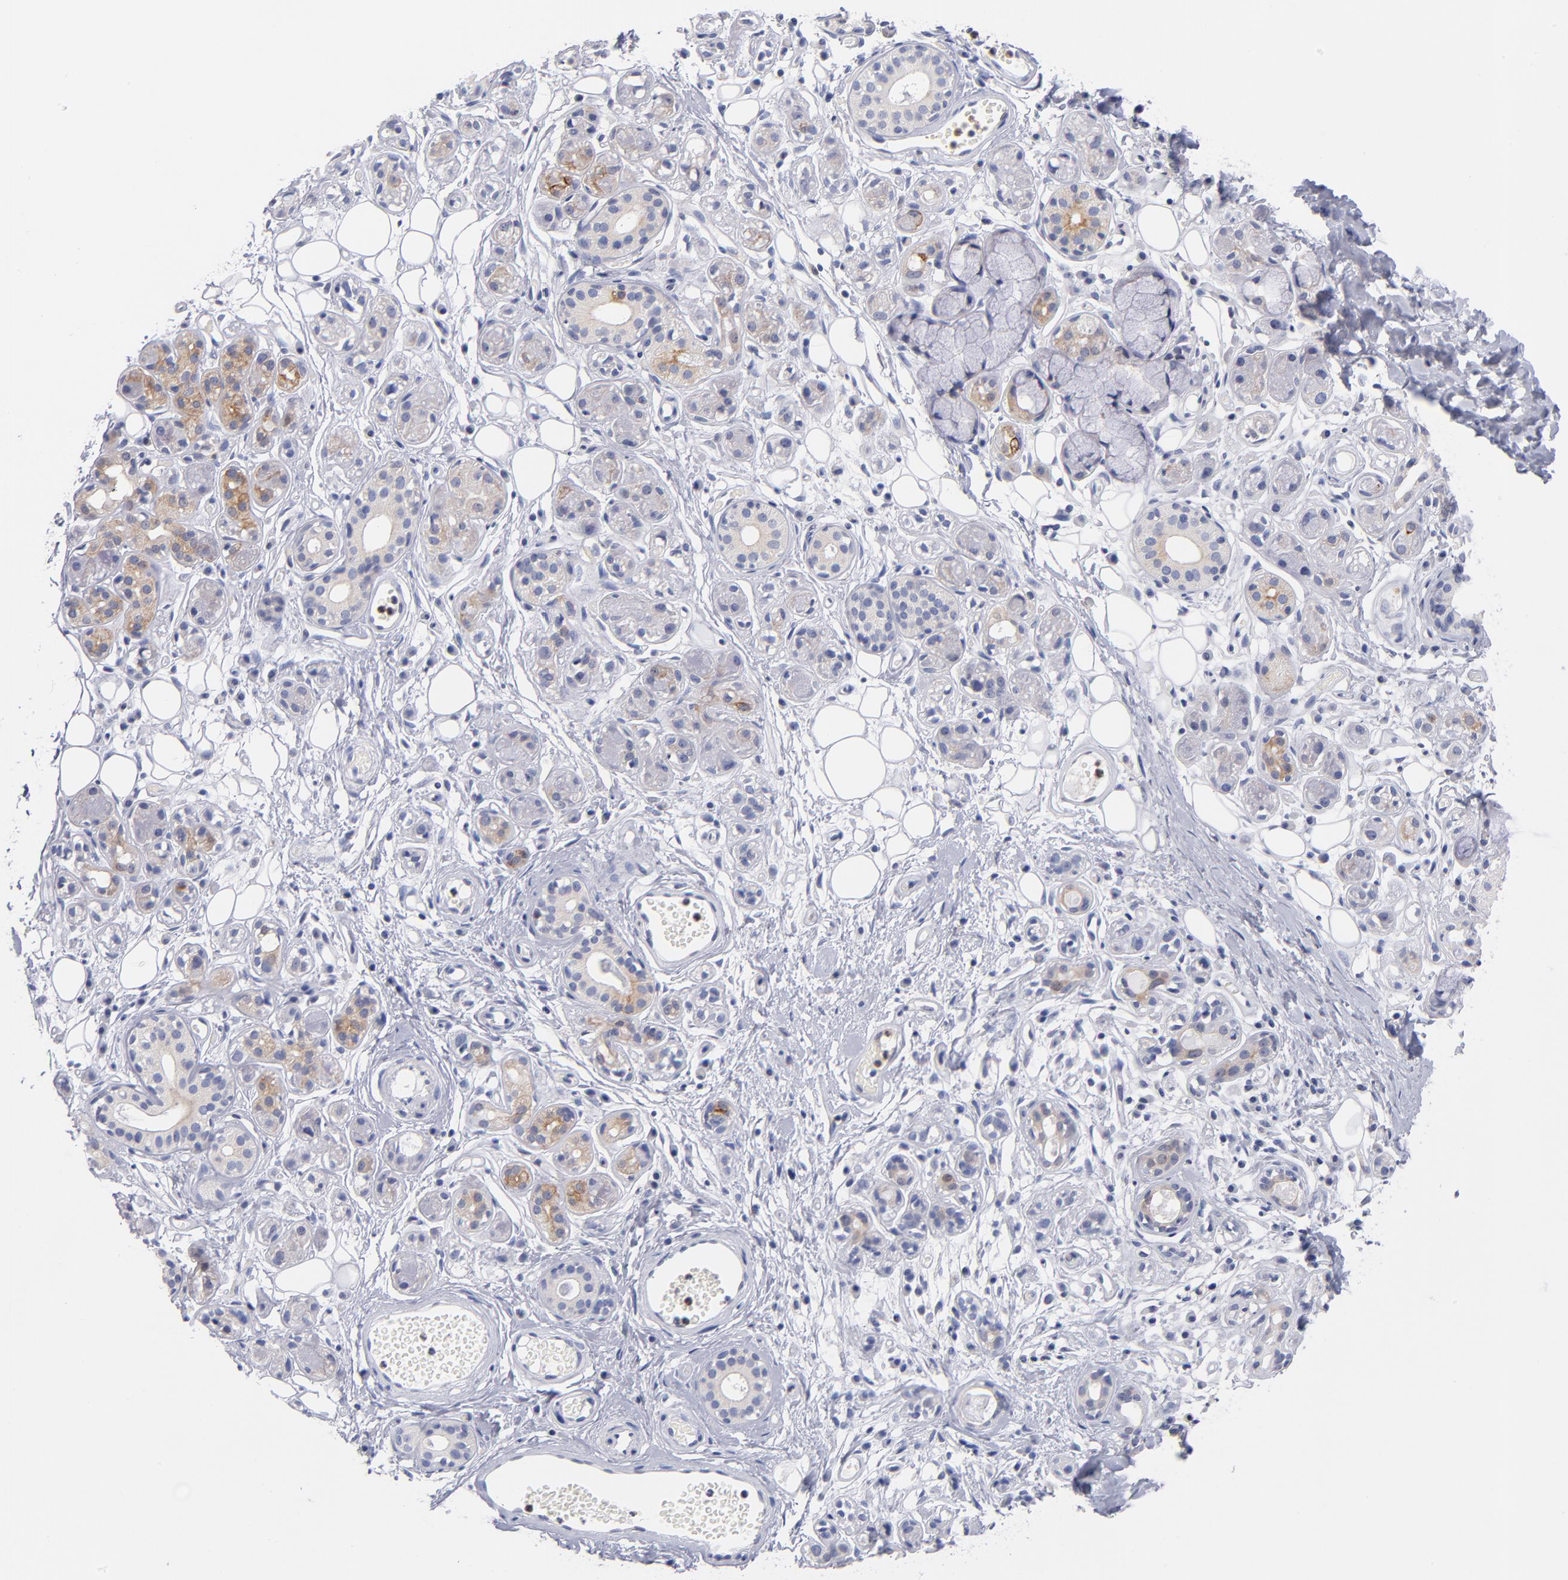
{"staining": {"intensity": "weak", "quantity": "25%-75%", "location": "cytoplasmic/membranous"}, "tissue": "salivary gland", "cell_type": "Glandular cells", "image_type": "normal", "snomed": [{"axis": "morphology", "description": "Normal tissue, NOS"}, {"axis": "topography", "description": "Salivary gland"}], "caption": "Immunohistochemistry (IHC) histopathology image of unremarkable human salivary gland stained for a protein (brown), which demonstrates low levels of weak cytoplasmic/membranous expression in approximately 25%-75% of glandular cells.", "gene": "BID", "patient": {"sex": "male", "age": 54}}